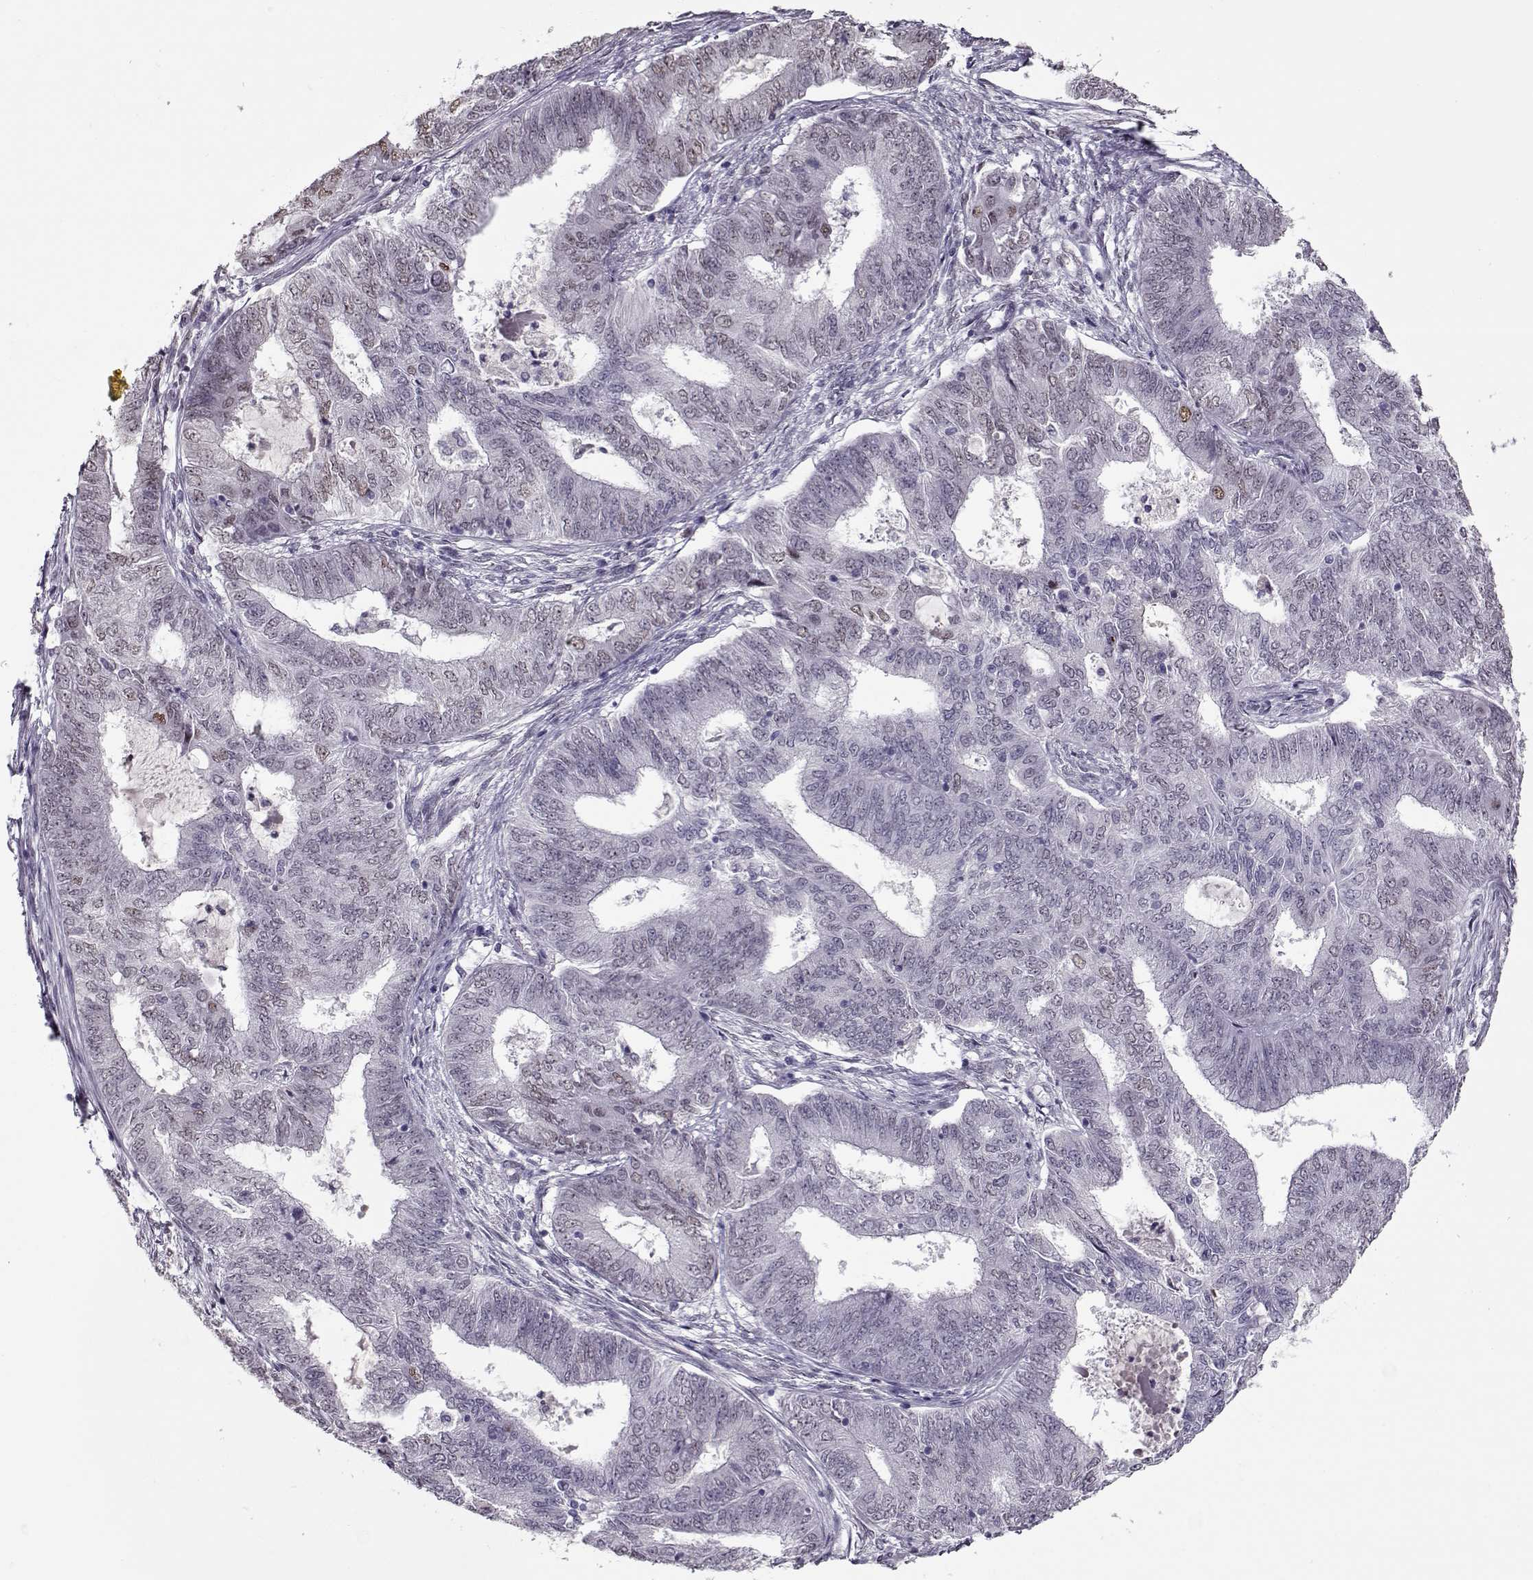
{"staining": {"intensity": "negative", "quantity": "none", "location": "none"}, "tissue": "endometrial cancer", "cell_type": "Tumor cells", "image_type": "cancer", "snomed": [{"axis": "morphology", "description": "Adenocarcinoma, NOS"}, {"axis": "topography", "description": "Endometrium"}], "caption": "This is an immunohistochemistry (IHC) micrograph of human endometrial cancer. There is no expression in tumor cells.", "gene": "PRMT8", "patient": {"sex": "female", "age": 62}}